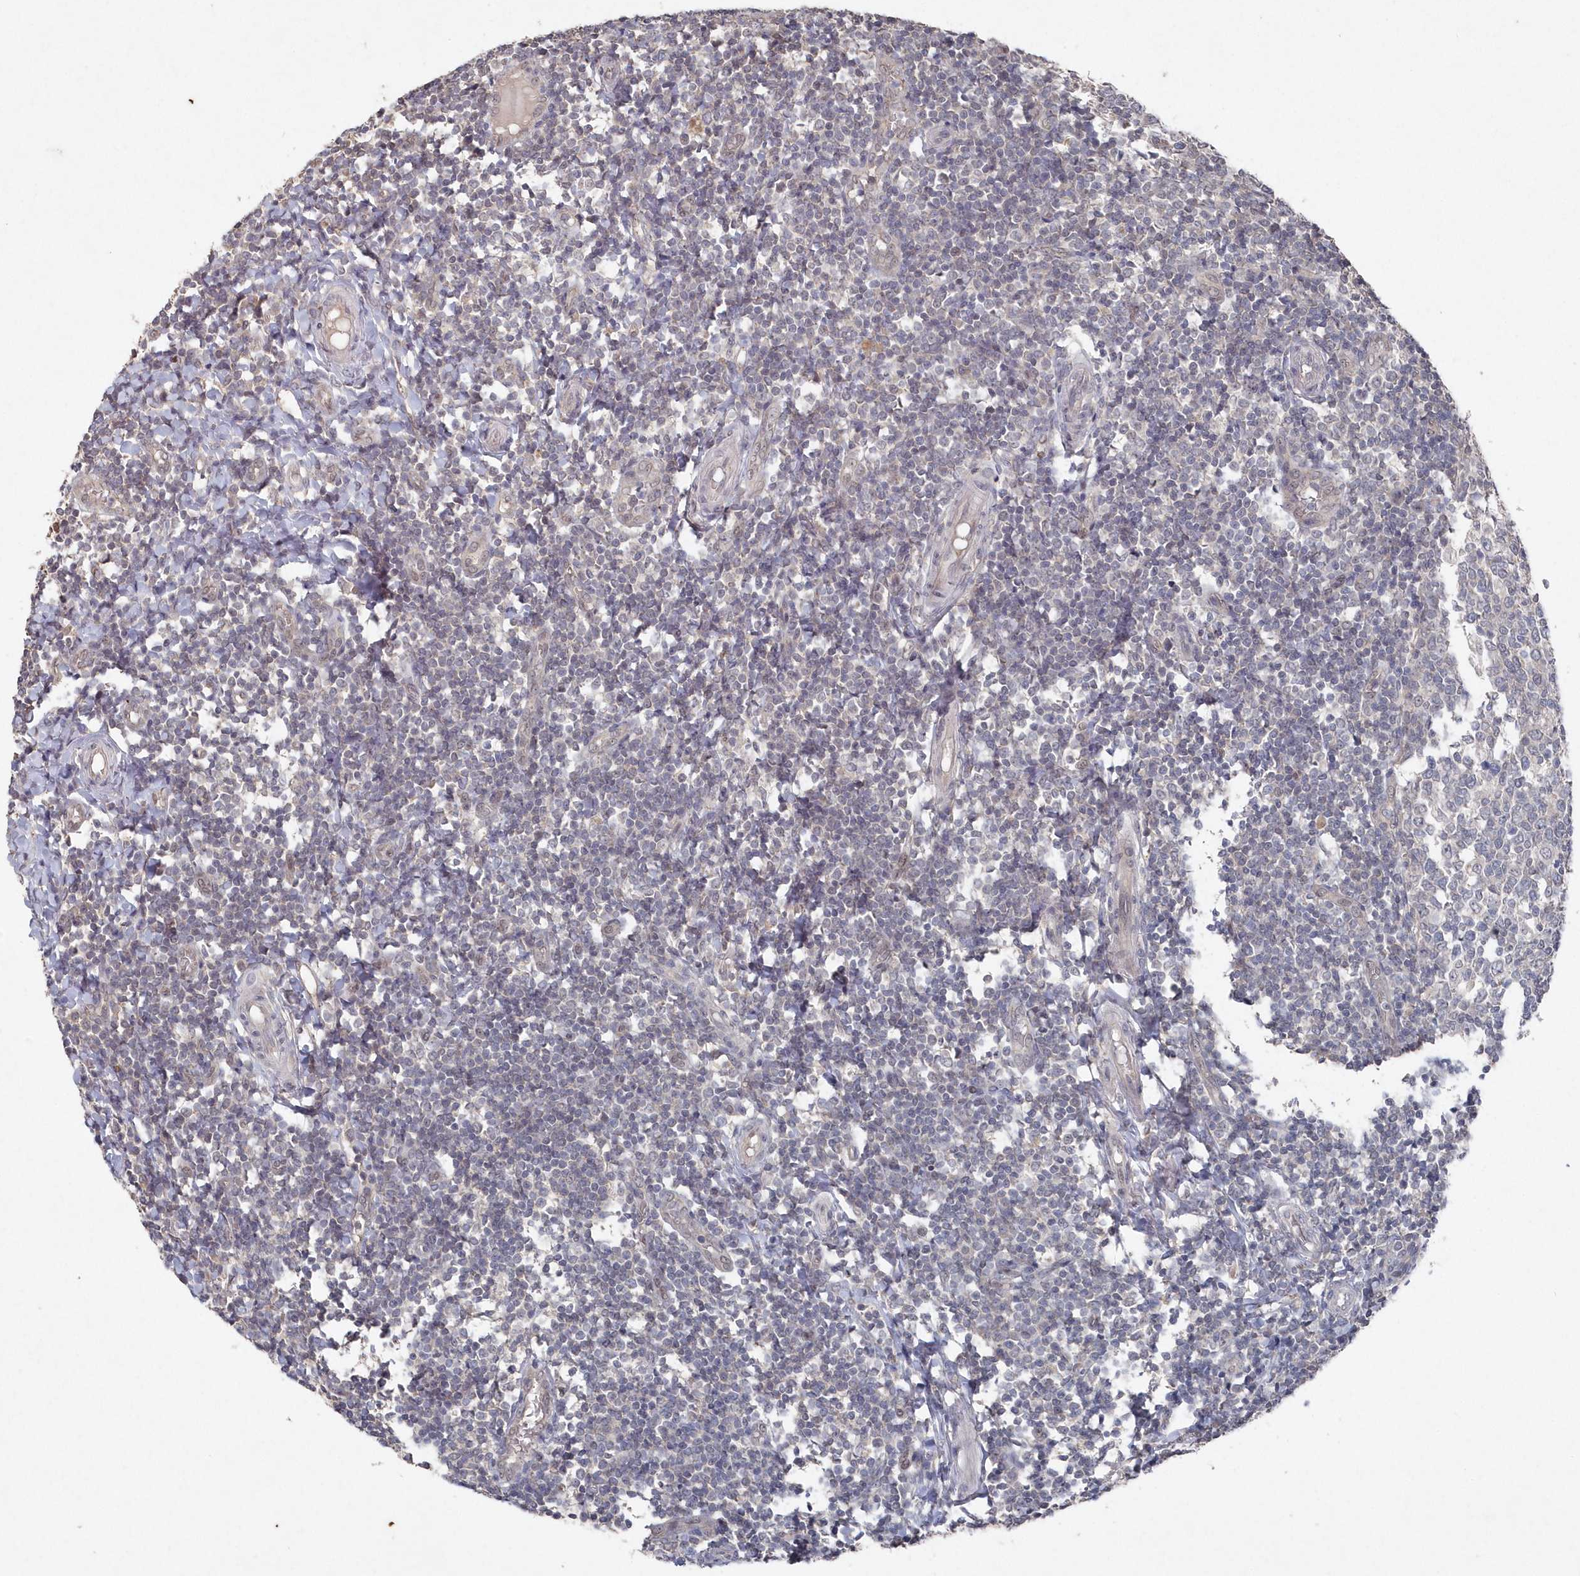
{"staining": {"intensity": "negative", "quantity": "none", "location": "none"}, "tissue": "tonsil", "cell_type": "Germinal center cells", "image_type": "normal", "snomed": [{"axis": "morphology", "description": "Normal tissue, NOS"}, {"axis": "topography", "description": "Tonsil"}], "caption": "Immunohistochemistry (IHC) of unremarkable tonsil shows no staining in germinal center cells.", "gene": "VSIG2", "patient": {"sex": "female", "age": 19}}